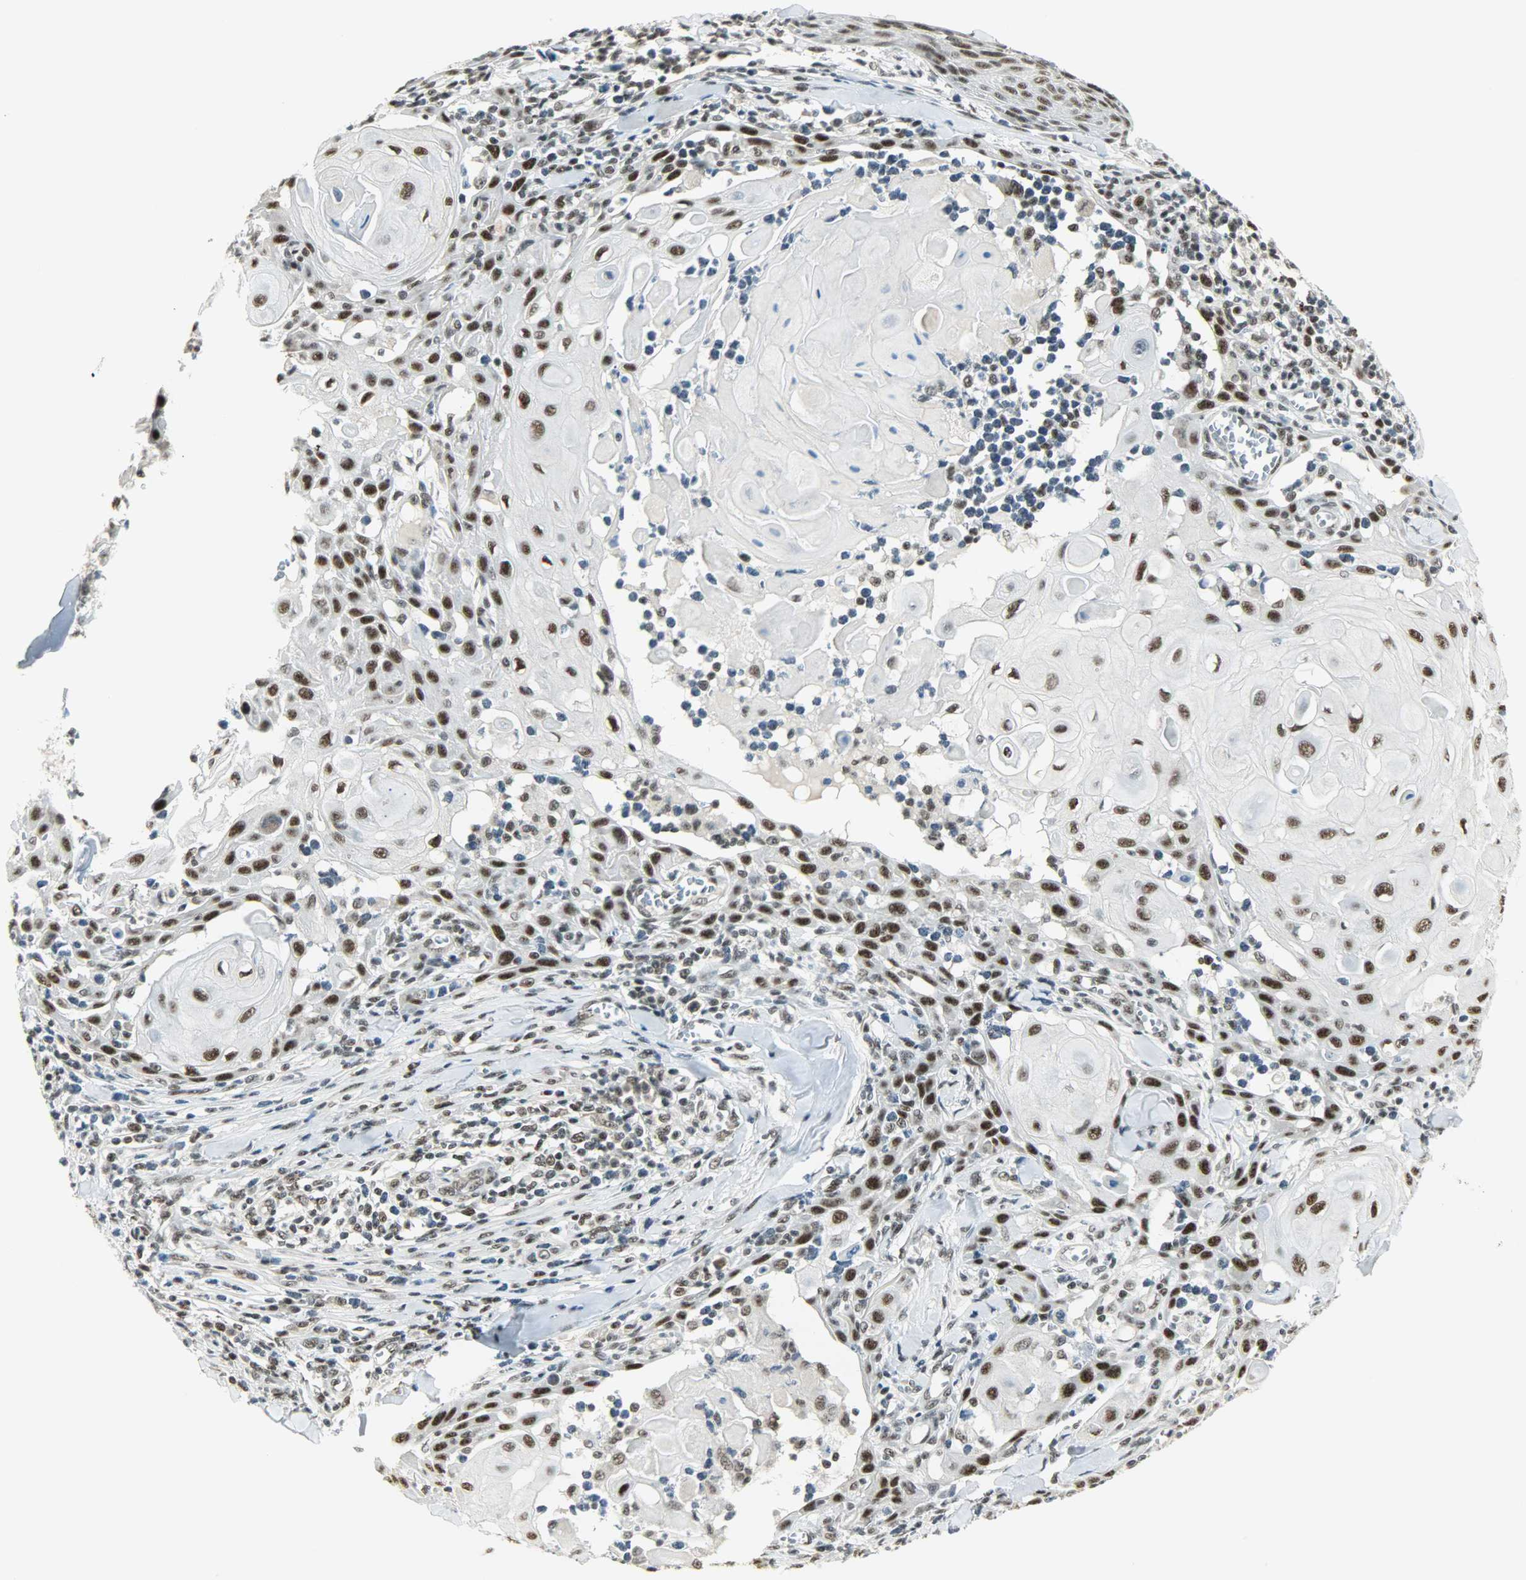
{"staining": {"intensity": "strong", "quantity": ">75%", "location": "nuclear"}, "tissue": "skin cancer", "cell_type": "Tumor cells", "image_type": "cancer", "snomed": [{"axis": "morphology", "description": "Squamous cell carcinoma, NOS"}, {"axis": "topography", "description": "Skin"}], "caption": "IHC histopathology image of human skin squamous cell carcinoma stained for a protein (brown), which displays high levels of strong nuclear expression in about >75% of tumor cells.", "gene": "SUGP1", "patient": {"sex": "male", "age": 24}}